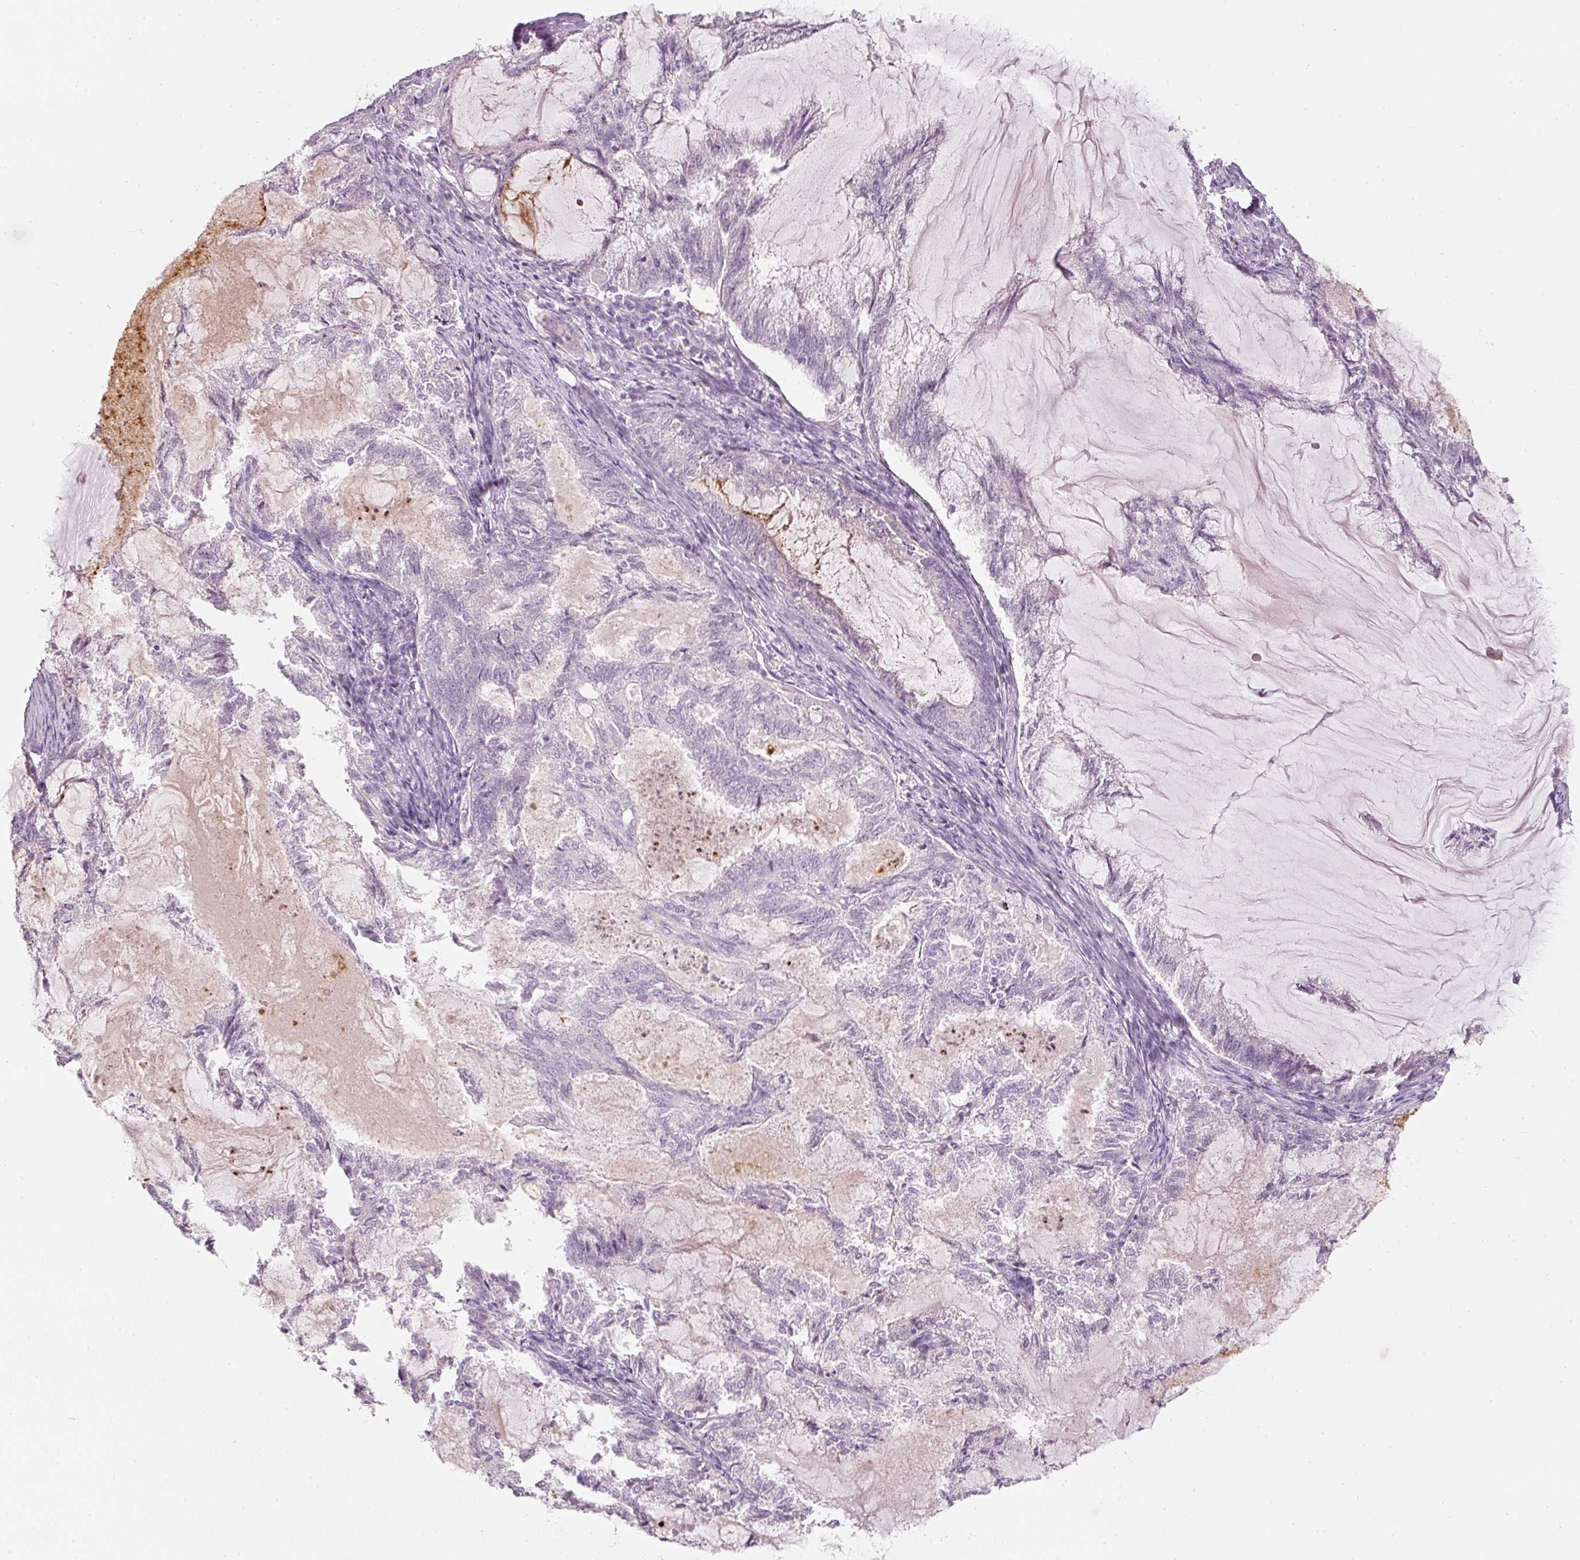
{"staining": {"intensity": "negative", "quantity": "none", "location": "none"}, "tissue": "endometrial cancer", "cell_type": "Tumor cells", "image_type": "cancer", "snomed": [{"axis": "morphology", "description": "Adenocarcinoma, NOS"}, {"axis": "topography", "description": "Endometrium"}], "caption": "Immunohistochemistry of human endometrial cancer demonstrates no positivity in tumor cells. (DAB (3,3'-diaminobenzidine) immunohistochemistry, high magnification).", "gene": "LECT2", "patient": {"sex": "female", "age": 86}}